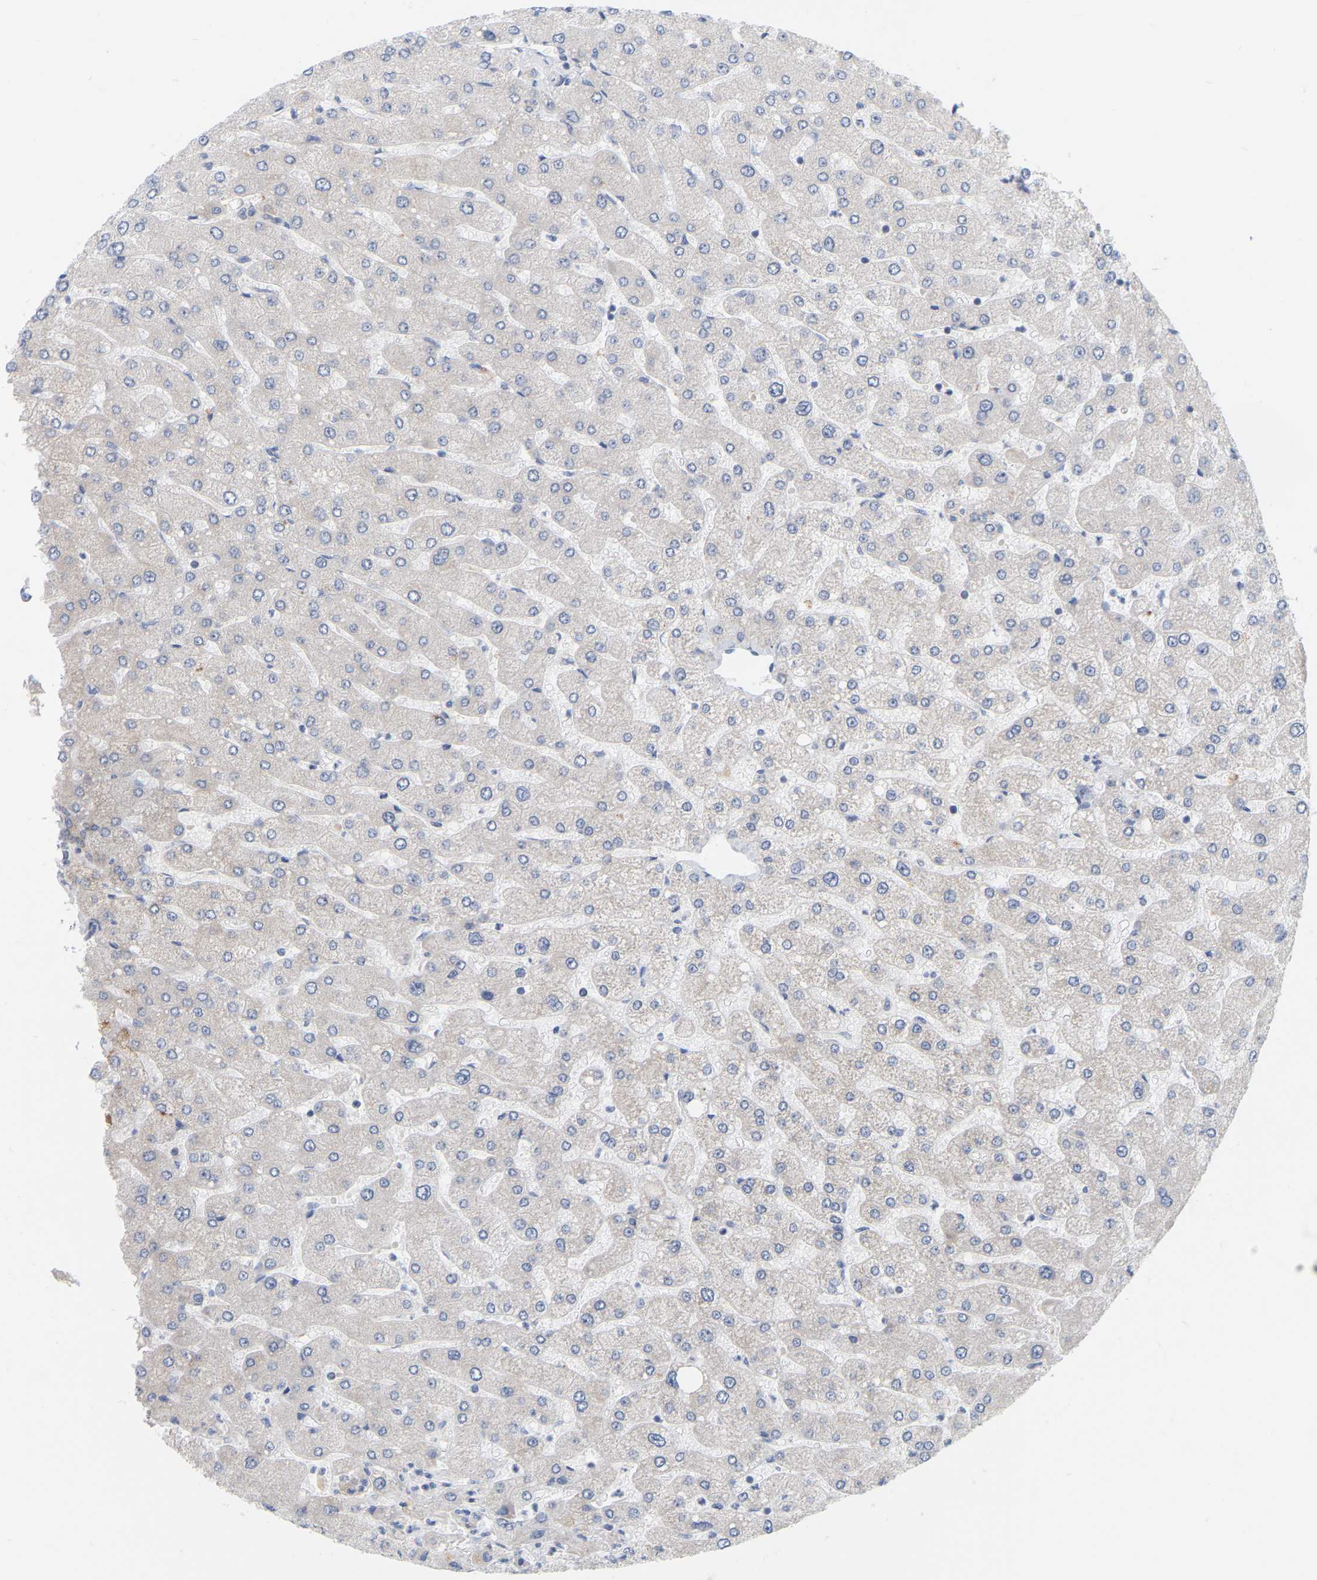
{"staining": {"intensity": "weak", "quantity": ">75%", "location": "cytoplasmic/membranous"}, "tissue": "liver", "cell_type": "Cholangiocytes", "image_type": "normal", "snomed": [{"axis": "morphology", "description": "Normal tissue, NOS"}, {"axis": "topography", "description": "Liver"}], "caption": "Brown immunohistochemical staining in normal human liver displays weak cytoplasmic/membranous positivity in about >75% of cholangiocytes. Nuclei are stained in blue.", "gene": "MINDY4", "patient": {"sex": "male", "age": 55}}